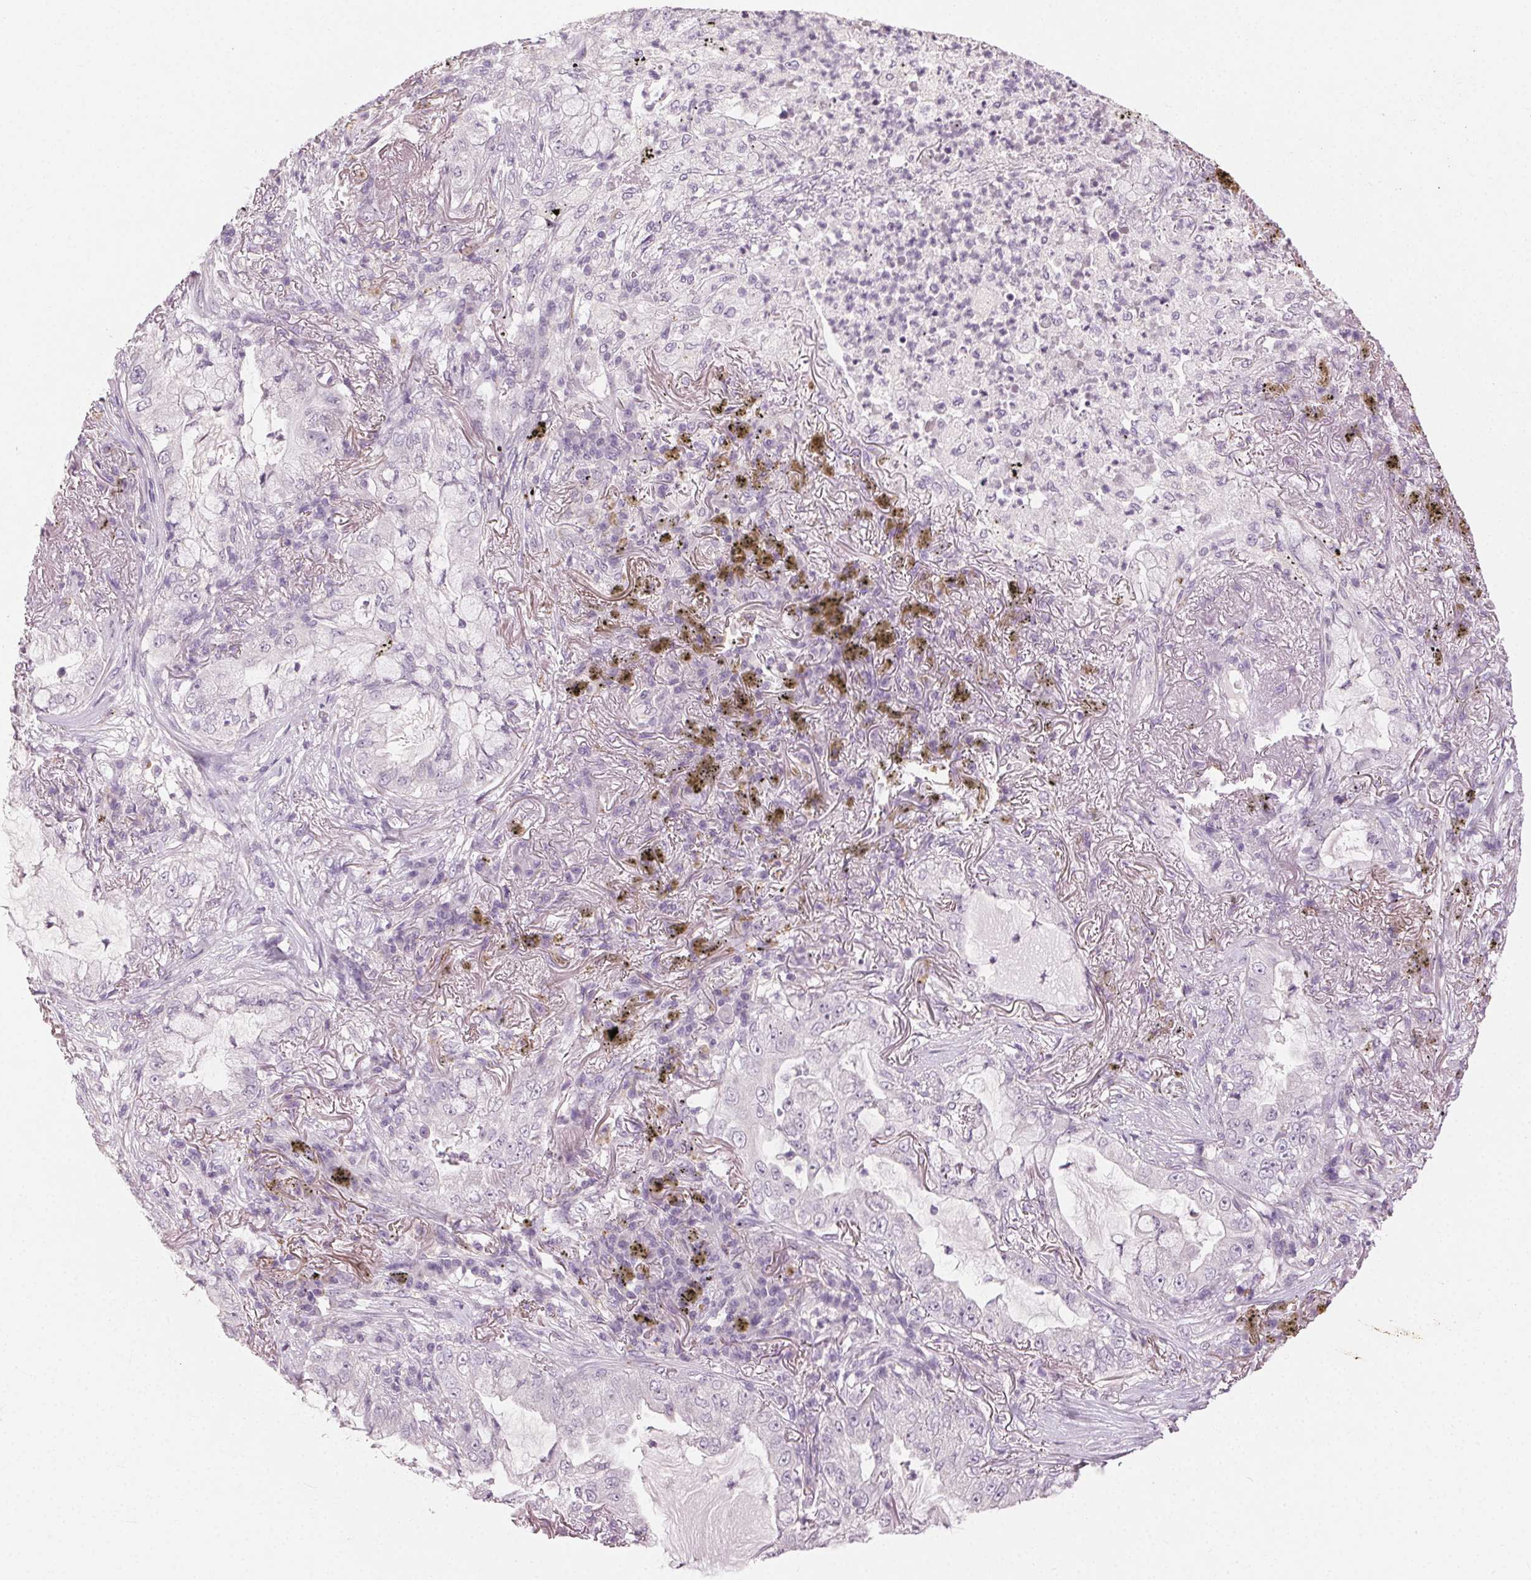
{"staining": {"intensity": "negative", "quantity": "none", "location": "none"}, "tissue": "lung cancer", "cell_type": "Tumor cells", "image_type": "cancer", "snomed": [{"axis": "morphology", "description": "Adenocarcinoma, NOS"}, {"axis": "topography", "description": "Lung"}], "caption": "High magnification brightfield microscopy of lung cancer stained with DAB (3,3'-diaminobenzidine) (brown) and counterstained with hematoxylin (blue): tumor cells show no significant positivity.", "gene": "CLTRN", "patient": {"sex": "female", "age": 73}}